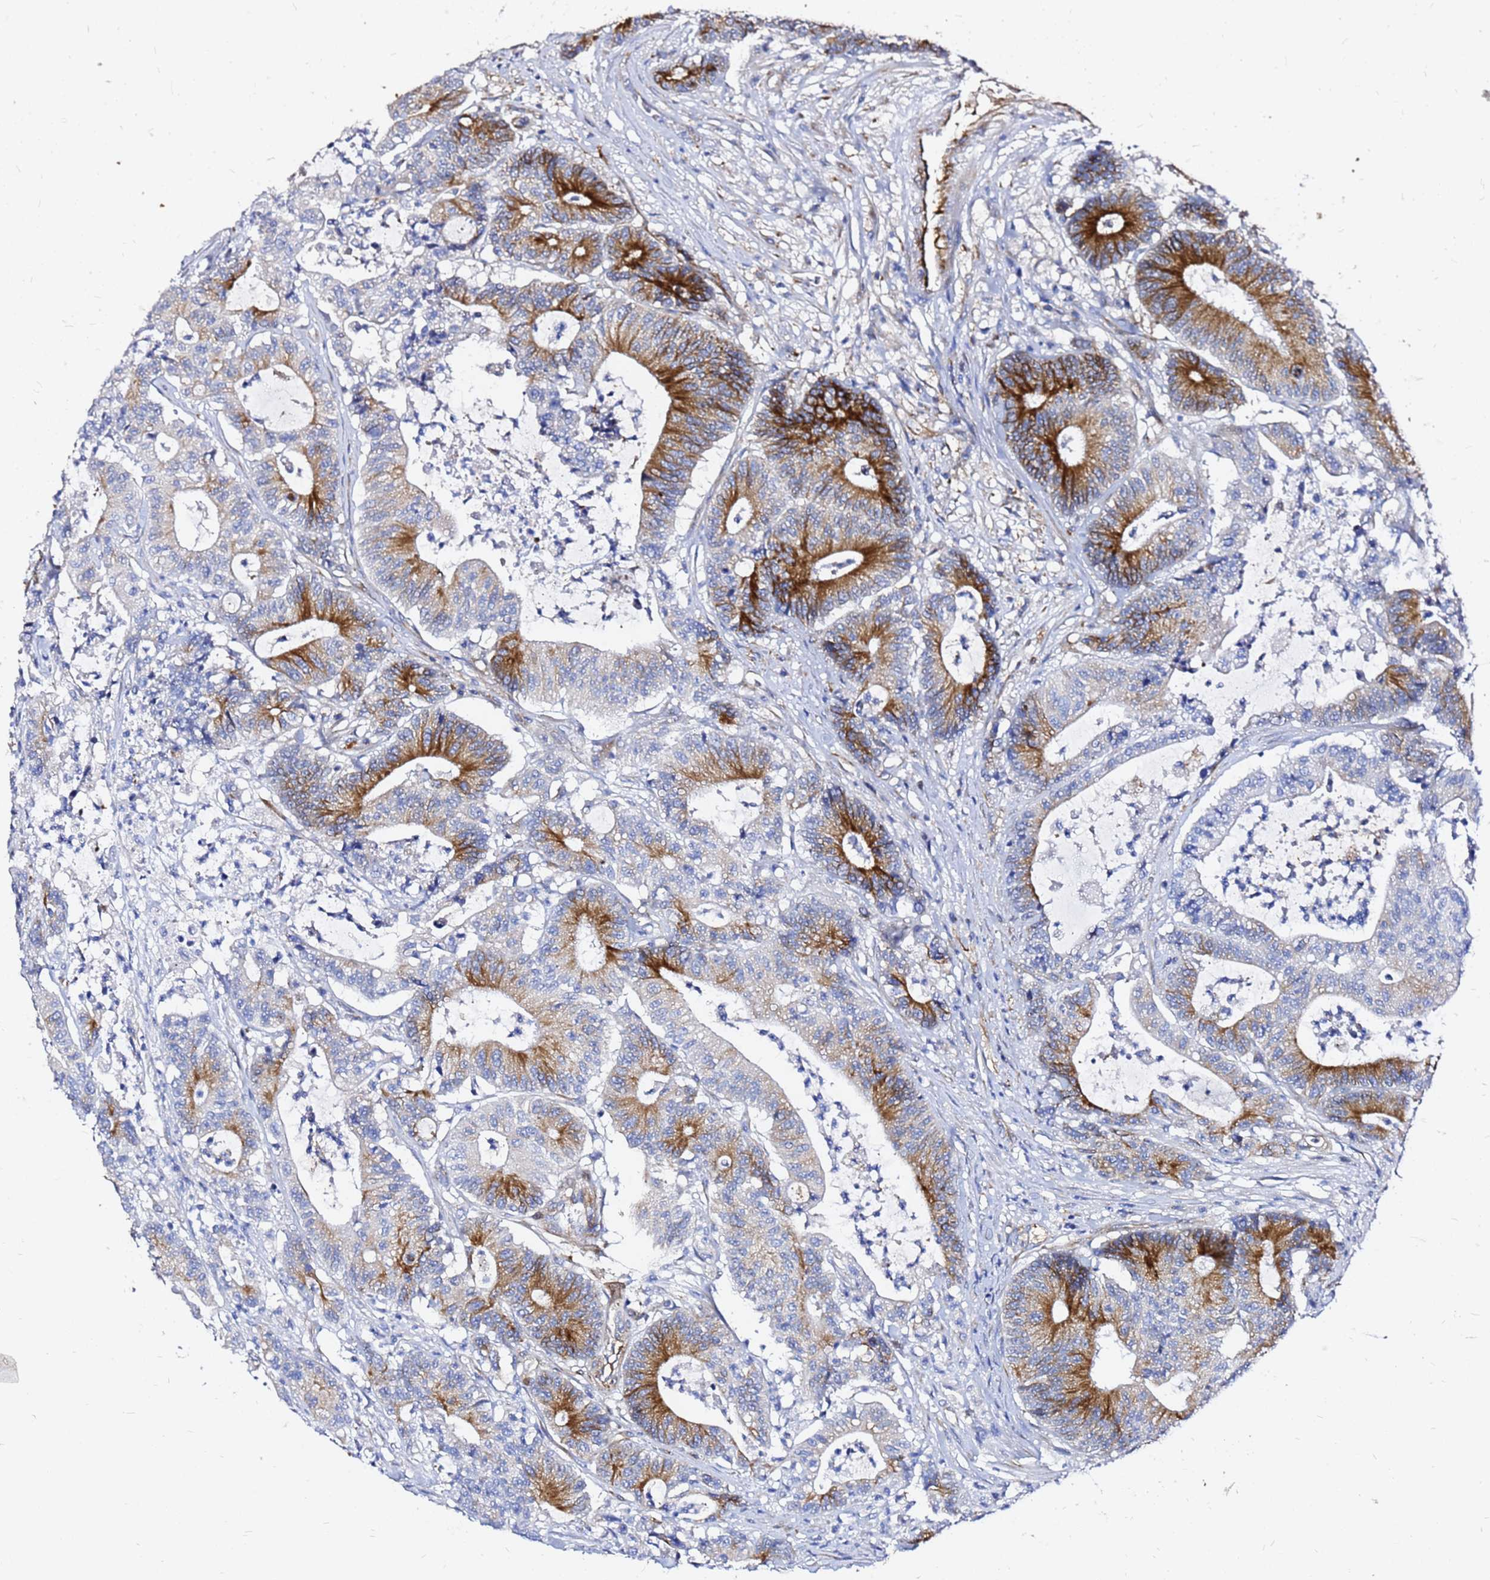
{"staining": {"intensity": "strong", "quantity": "25%-75%", "location": "cytoplasmic/membranous"}, "tissue": "colorectal cancer", "cell_type": "Tumor cells", "image_type": "cancer", "snomed": [{"axis": "morphology", "description": "Adenocarcinoma, NOS"}, {"axis": "topography", "description": "Colon"}], "caption": "Protein staining of colorectal cancer tissue displays strong cytoplasmic/membranous staining in approximately 25%-75% of tumor cells.", "gene": "TUBA8", "patient": {"sex": "female", "age": 84}}